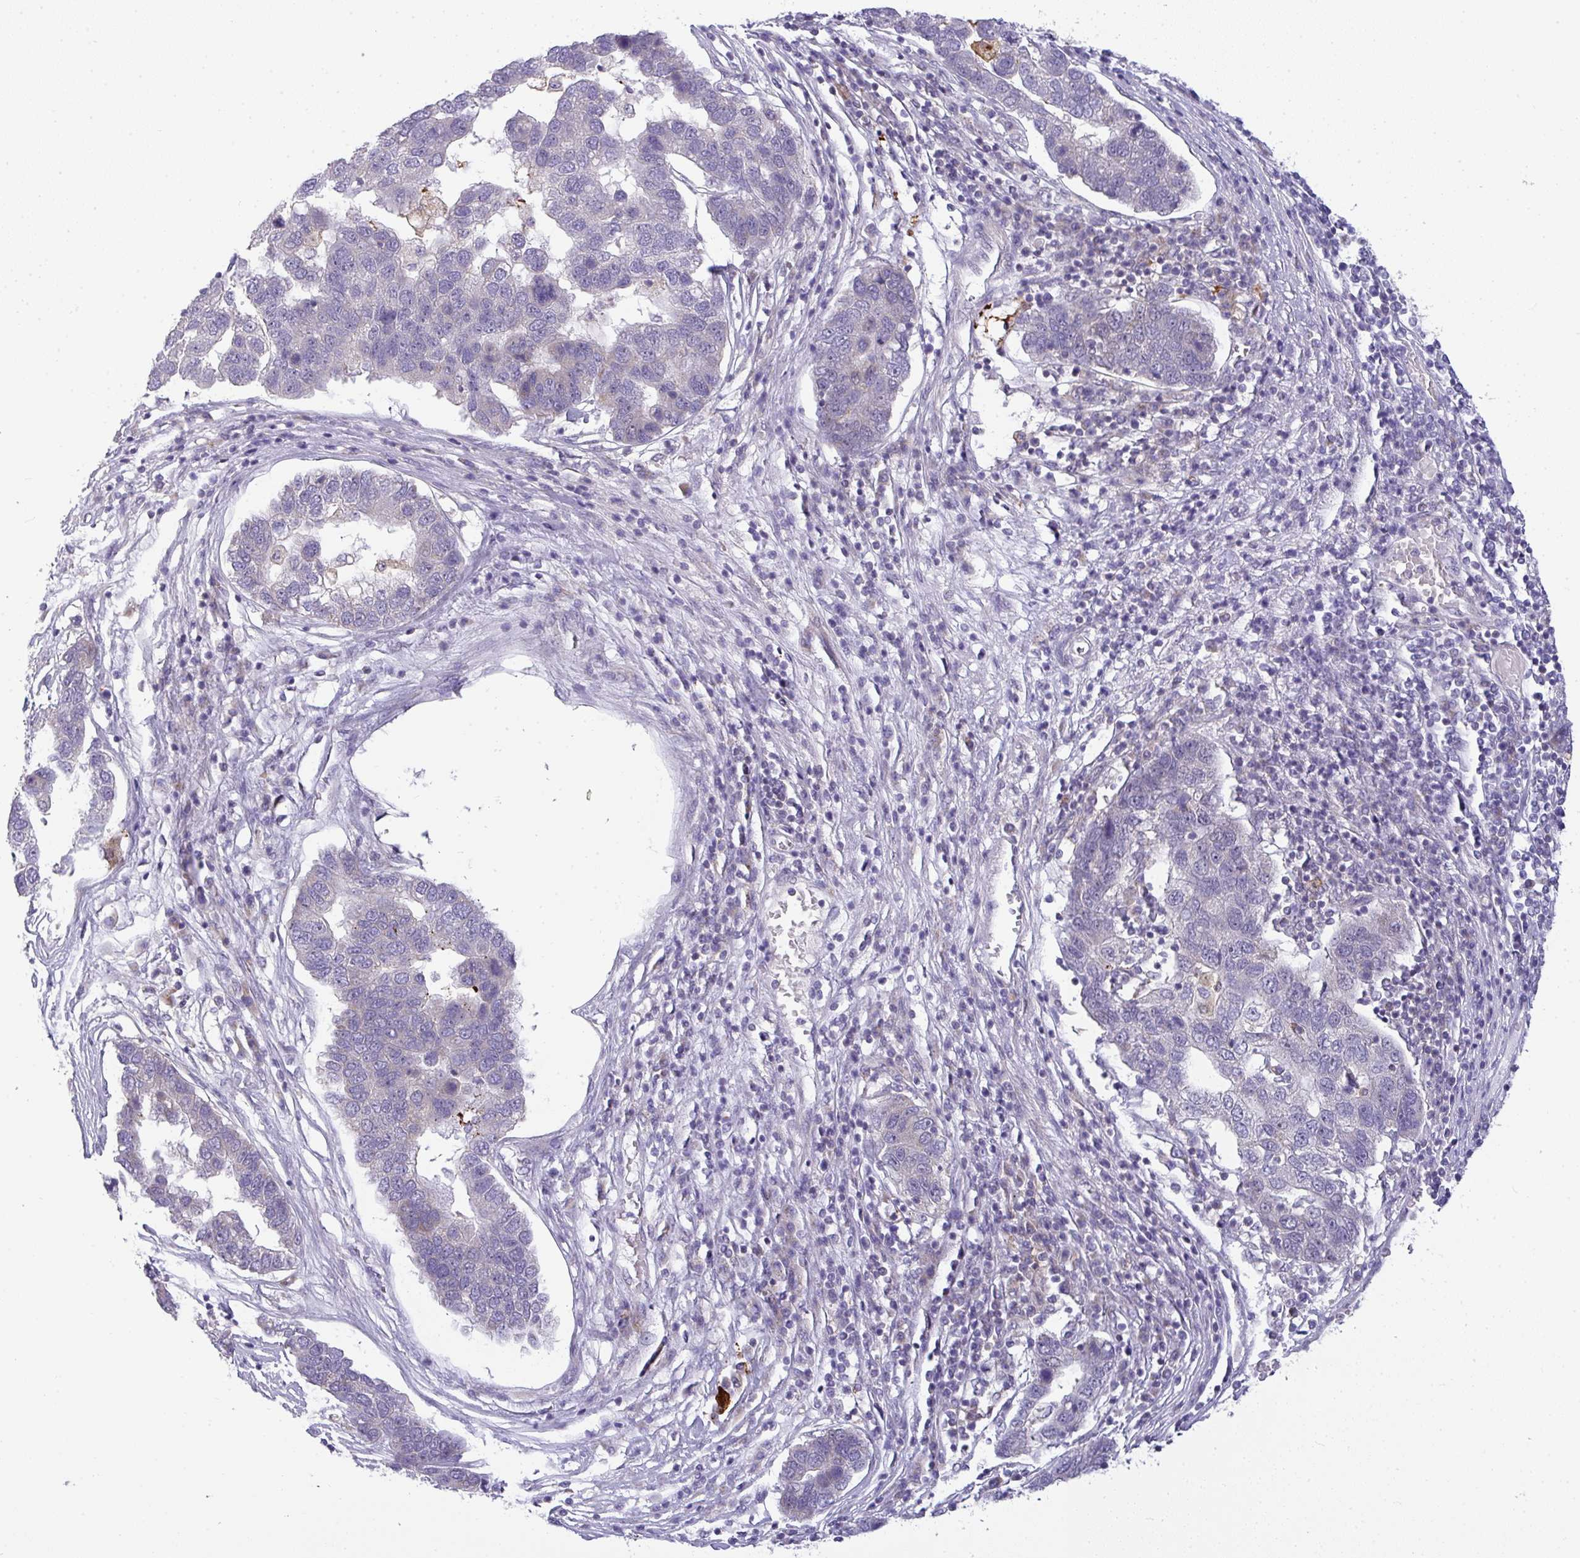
{"staining": {"intensity": "negative", "quantity": "none", "location": "none"}, "tissue": "pancreatic cancer", "cell_type": "Tumor cells", "image_type": "cancer", "snomed": [{"axis": "morphology", "description": "Adenocarcinoma, NOS"}, {"axis": "topography", "description": "Pancreas"}], "caption": "Image shows no protein expression in tumor cells of pancreatic cancer (adenocarcinoma) tissue.", "gene": "SRRM4", "patient": {"sex": "female", "age": 61}}